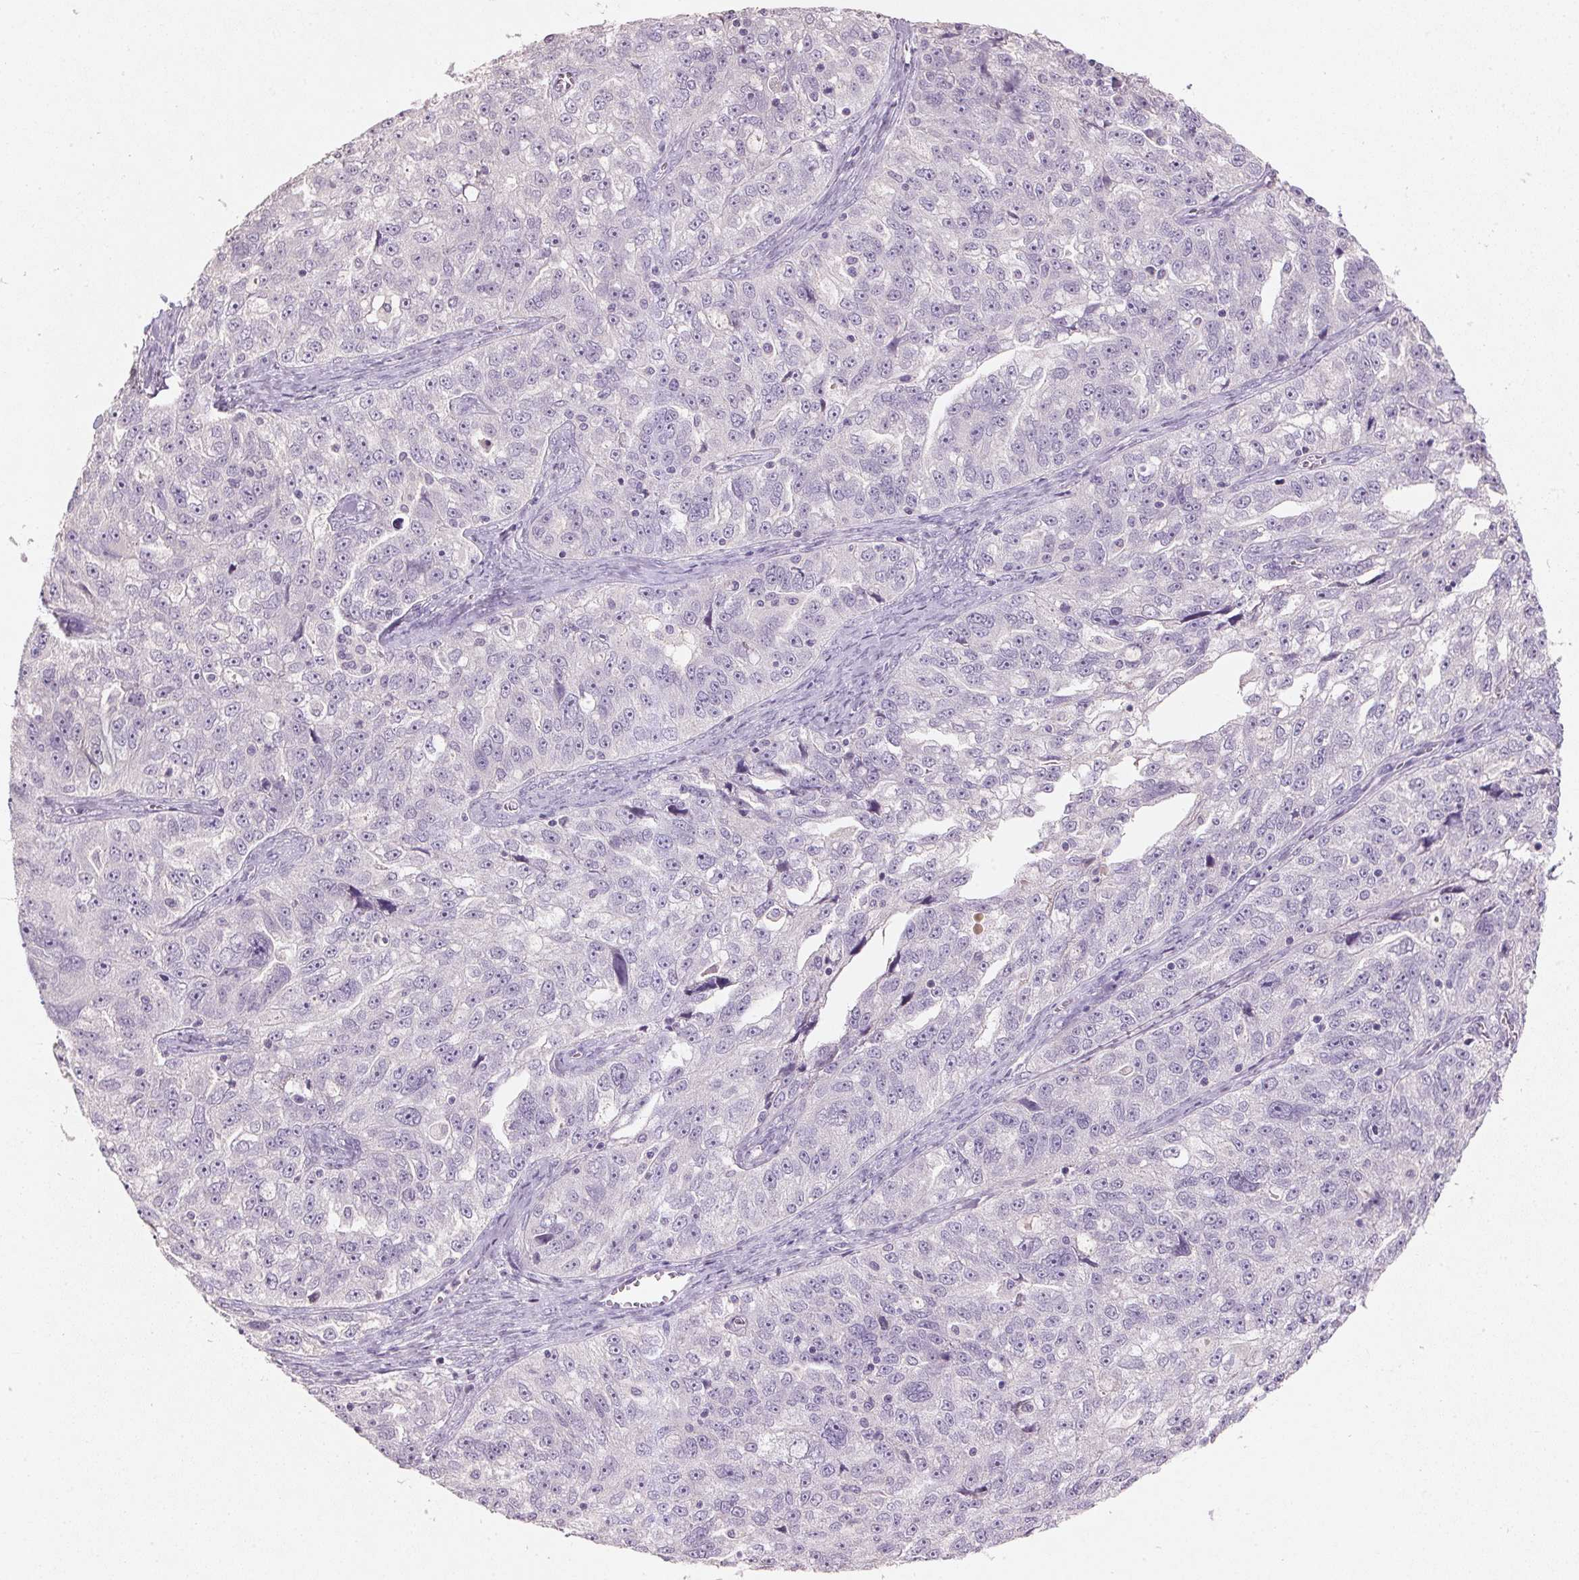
{"staining": {"intensity": "negative", "quantity": "none", "location": "none"}, "tissue": "ovarian cancer", "cell_type": "Tumor cells", "image_type": "cancer", "snomed": [{"axis": "morphology", "description": "Cystadenocarcinoma, serous, NOS"}, {"axis": "topography", "description": "Ovary"}], "caption": "This is an immunohistochemistry image of ovarian cancer (serous cystadenocarcinoma). There is no staining in tumor cells.", "gene": "CXCL5", "patient": {"sex": "female", "age": 51}}